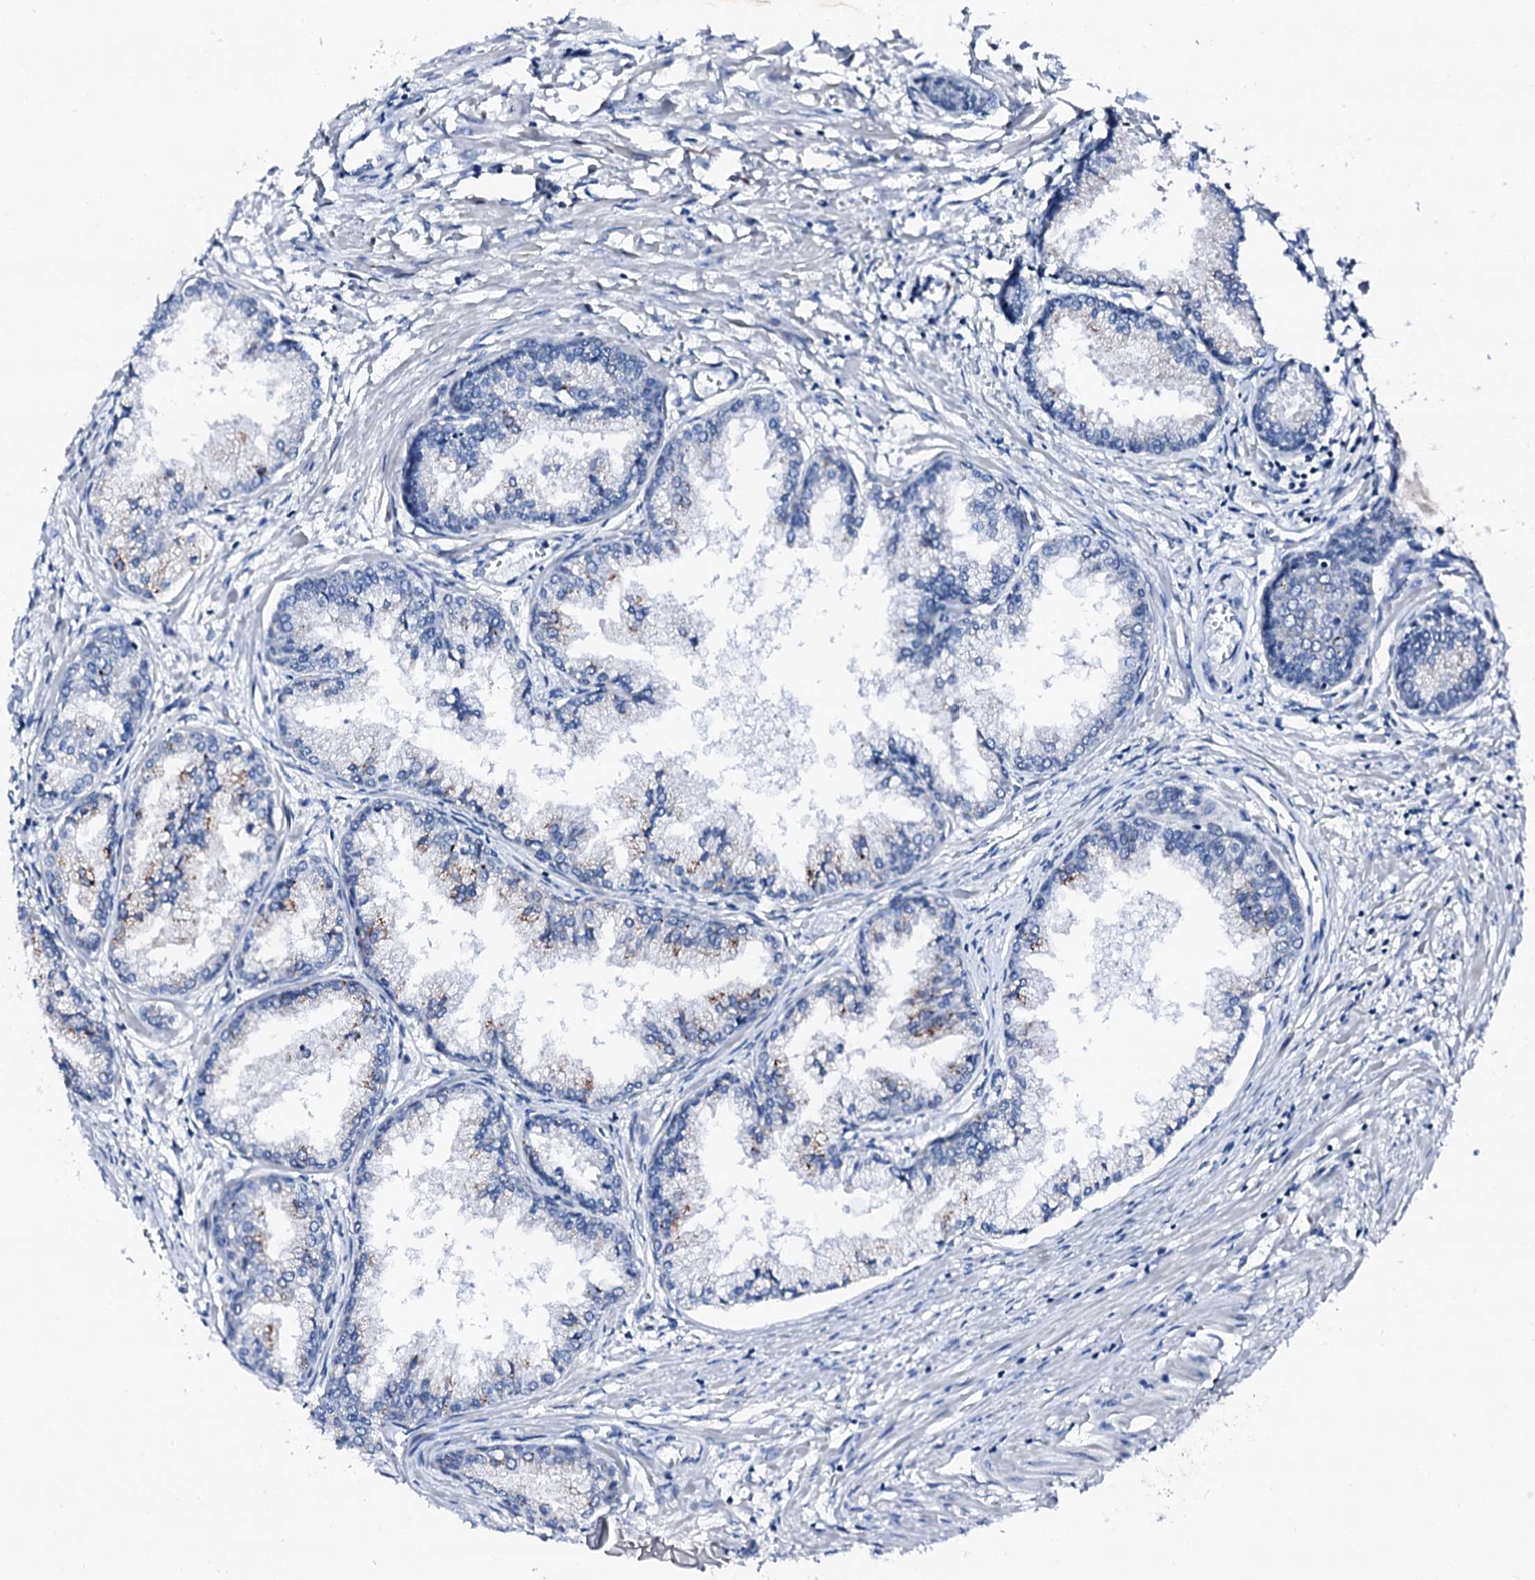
{"staining": {"intensity": "negative", "quantity": "none", "location": "none"}, "tissue": "prostate cancer", "cell_type": "Tumor cells", "image_type": "cancer", "snomed": [{"axis": "morphology", "description": "Adenocarcinoma, High grade"}, {"axis": "topography", "description": "Prostate"}], "caption": "Prostate cancer (adenocarcinoma (high-grade)) was stained to show a protein in brown. There is no significant staining in tumor cells. The staining was performed using DAB (3,3'-diaminobenzidine) to visualize the protein expression in brown, while the nuclei were stained in blue with hematoxylin (Magnification: 20x).", "gene": "TRAFD1", "patient": {"sex": "male", "age": 68}}